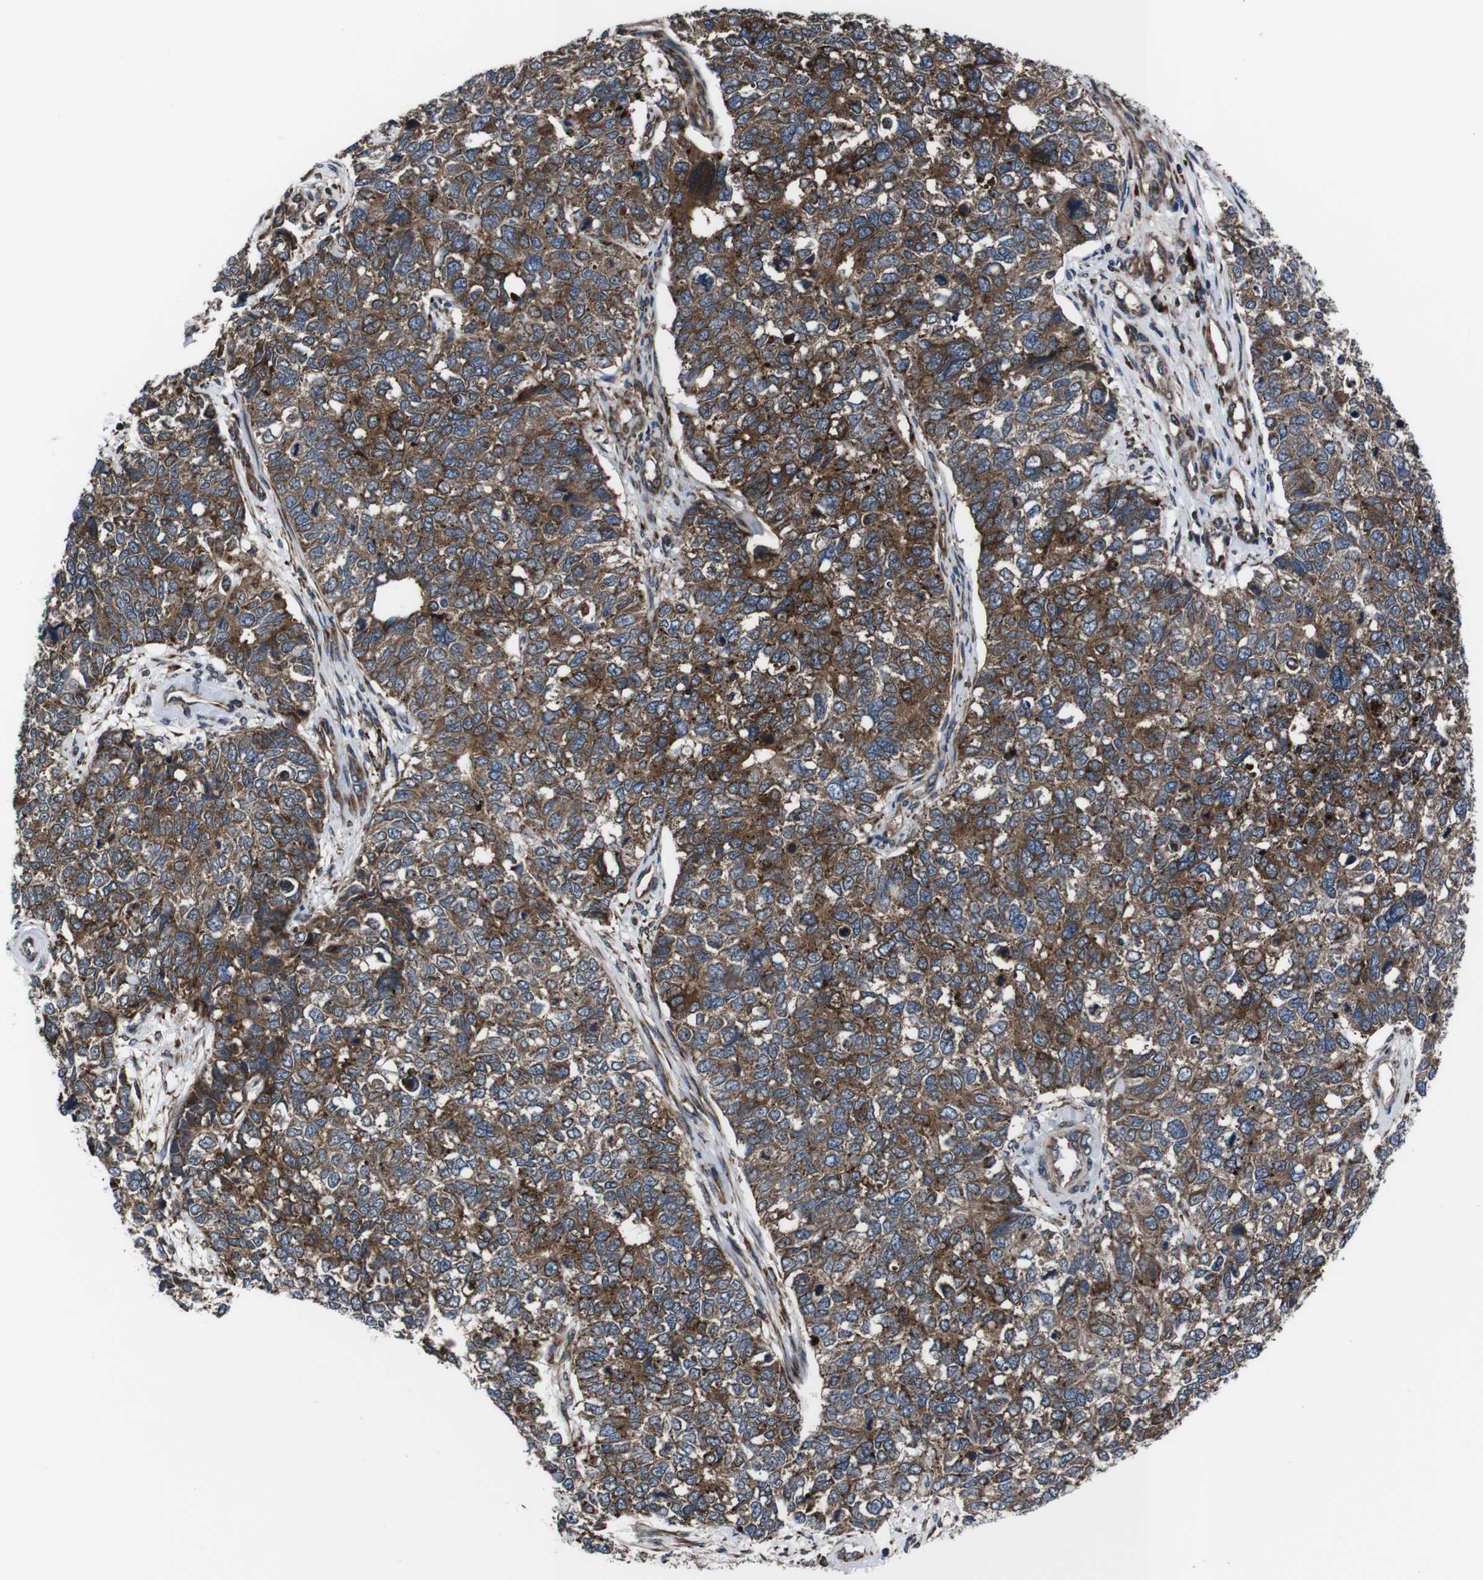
{"staining": {"intensity": "moderate", "quantity": ">75%", "location": "cytoplasmic/membranous"}, "tissue": "cervical cancer", "cell_type": "Tumor cells", "image_type": "cancer", "snomed": [{"axis": "morphology", "description": "Squamous cell carcinoma, NOS"}, {"axis": "topography", "description": "Cervix"}], "caption": "Protein staining of cervical cancer (squamous cell carcinoma) tissue demonstrates moderate cytoplasmic/membranous expression in about >75% of tumor cells. The protein of interest is shown in brown color, while the nuclei are stained blue.", "gene": "EIF4A2", "patient": {"sex": "female", "age": 63}}